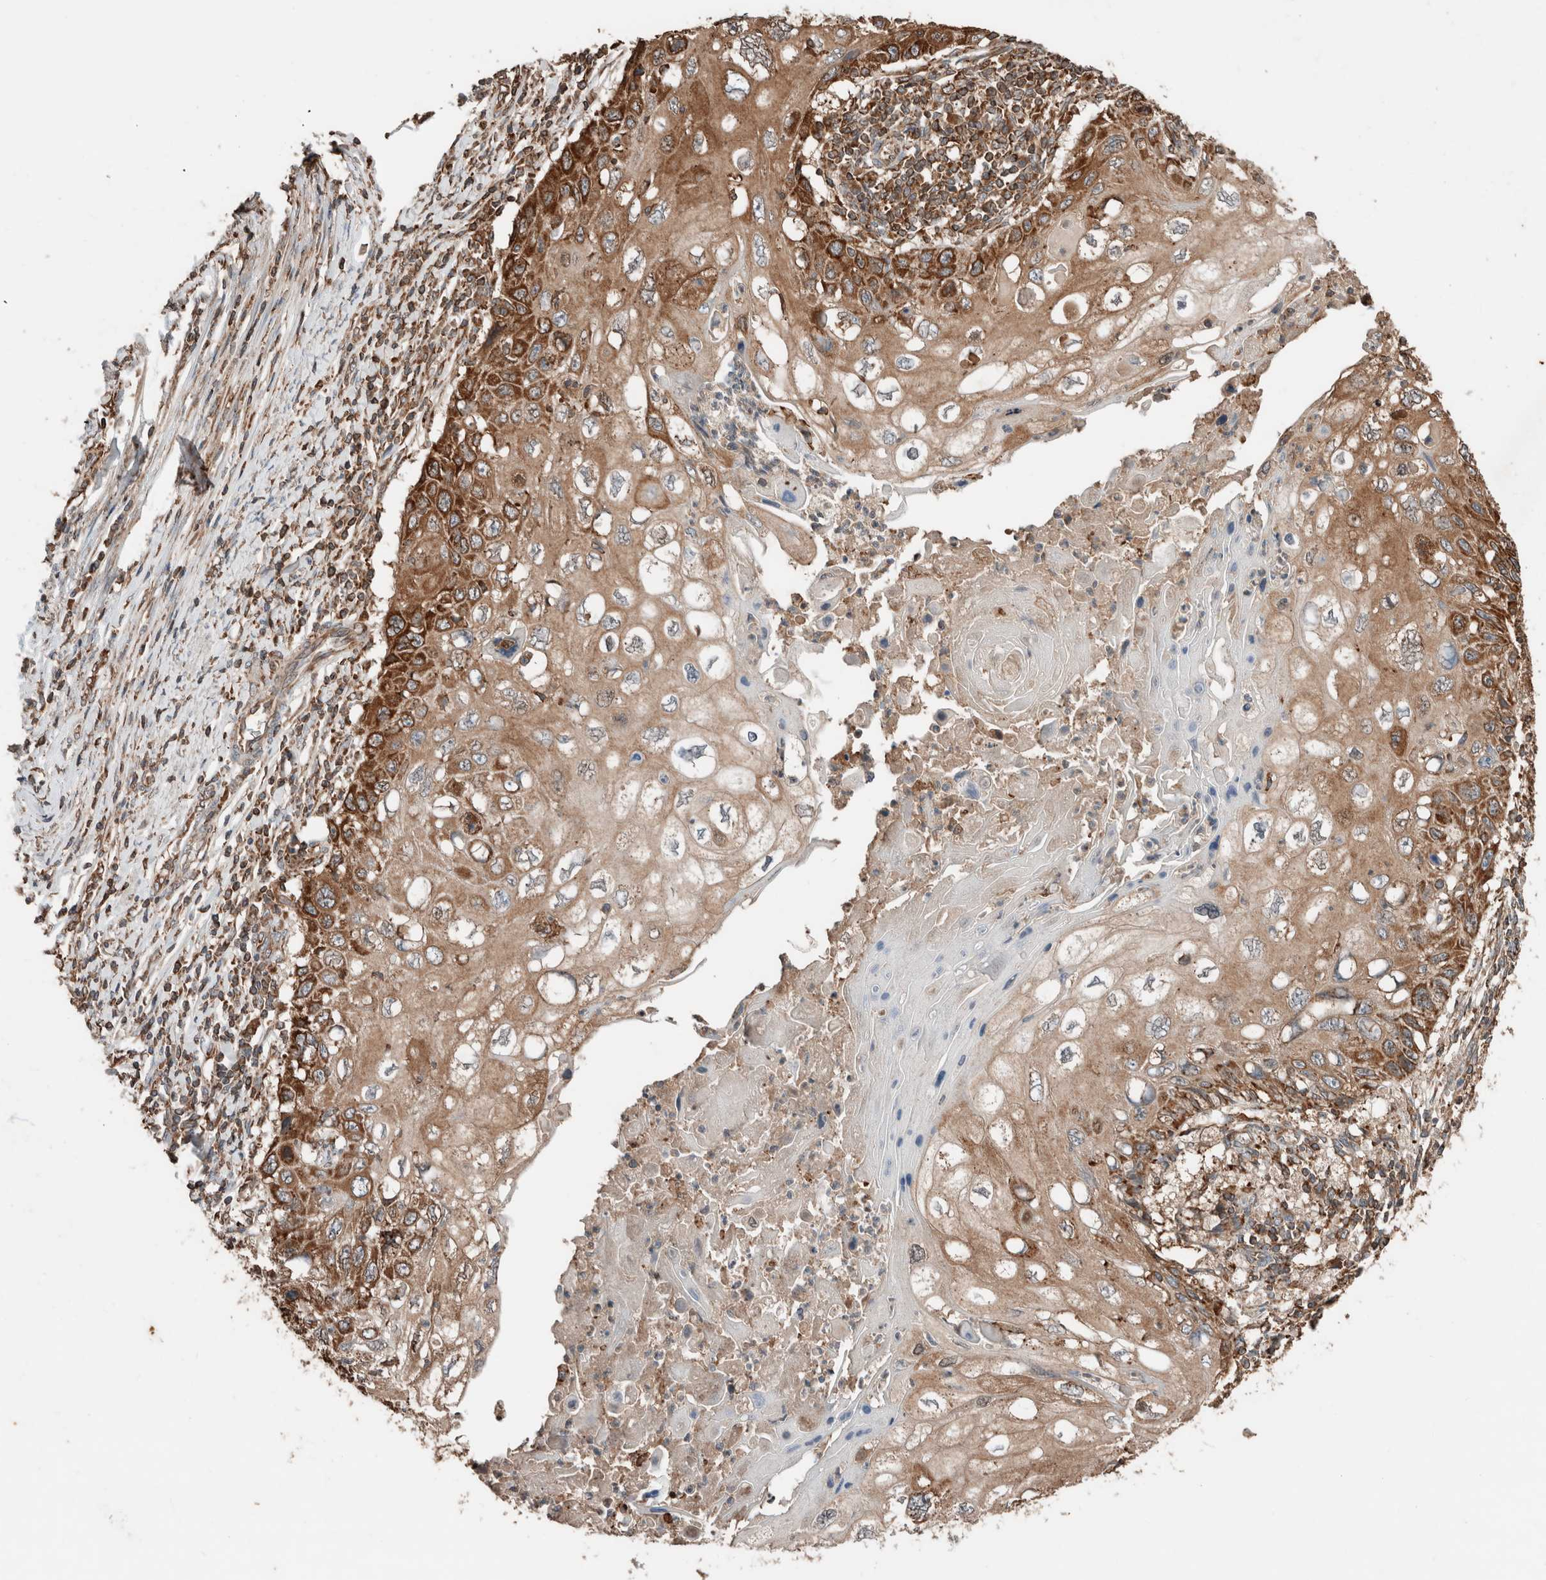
{"staining": {"intensity": "strong", "quantity": "25%-75%", "location": "cytoplasmic/membranous"}, "tissue": "cervical cancer", "cell_type": "Tumor cells", "image_type": "cancer", "snomed": [{"axis": "morphology", "description": "Squamous cell carcinoma, NOS"}, {"axis": "topography", "description": "Cervix"}], "caption": "Strong cytoplasmic/membranous expression is seen in approximately 25%-75% of tumor cells in cervical squamous cell carcinoma.", "gene": "ERAP2", "patient": {"sex": "female", "age": 70}}